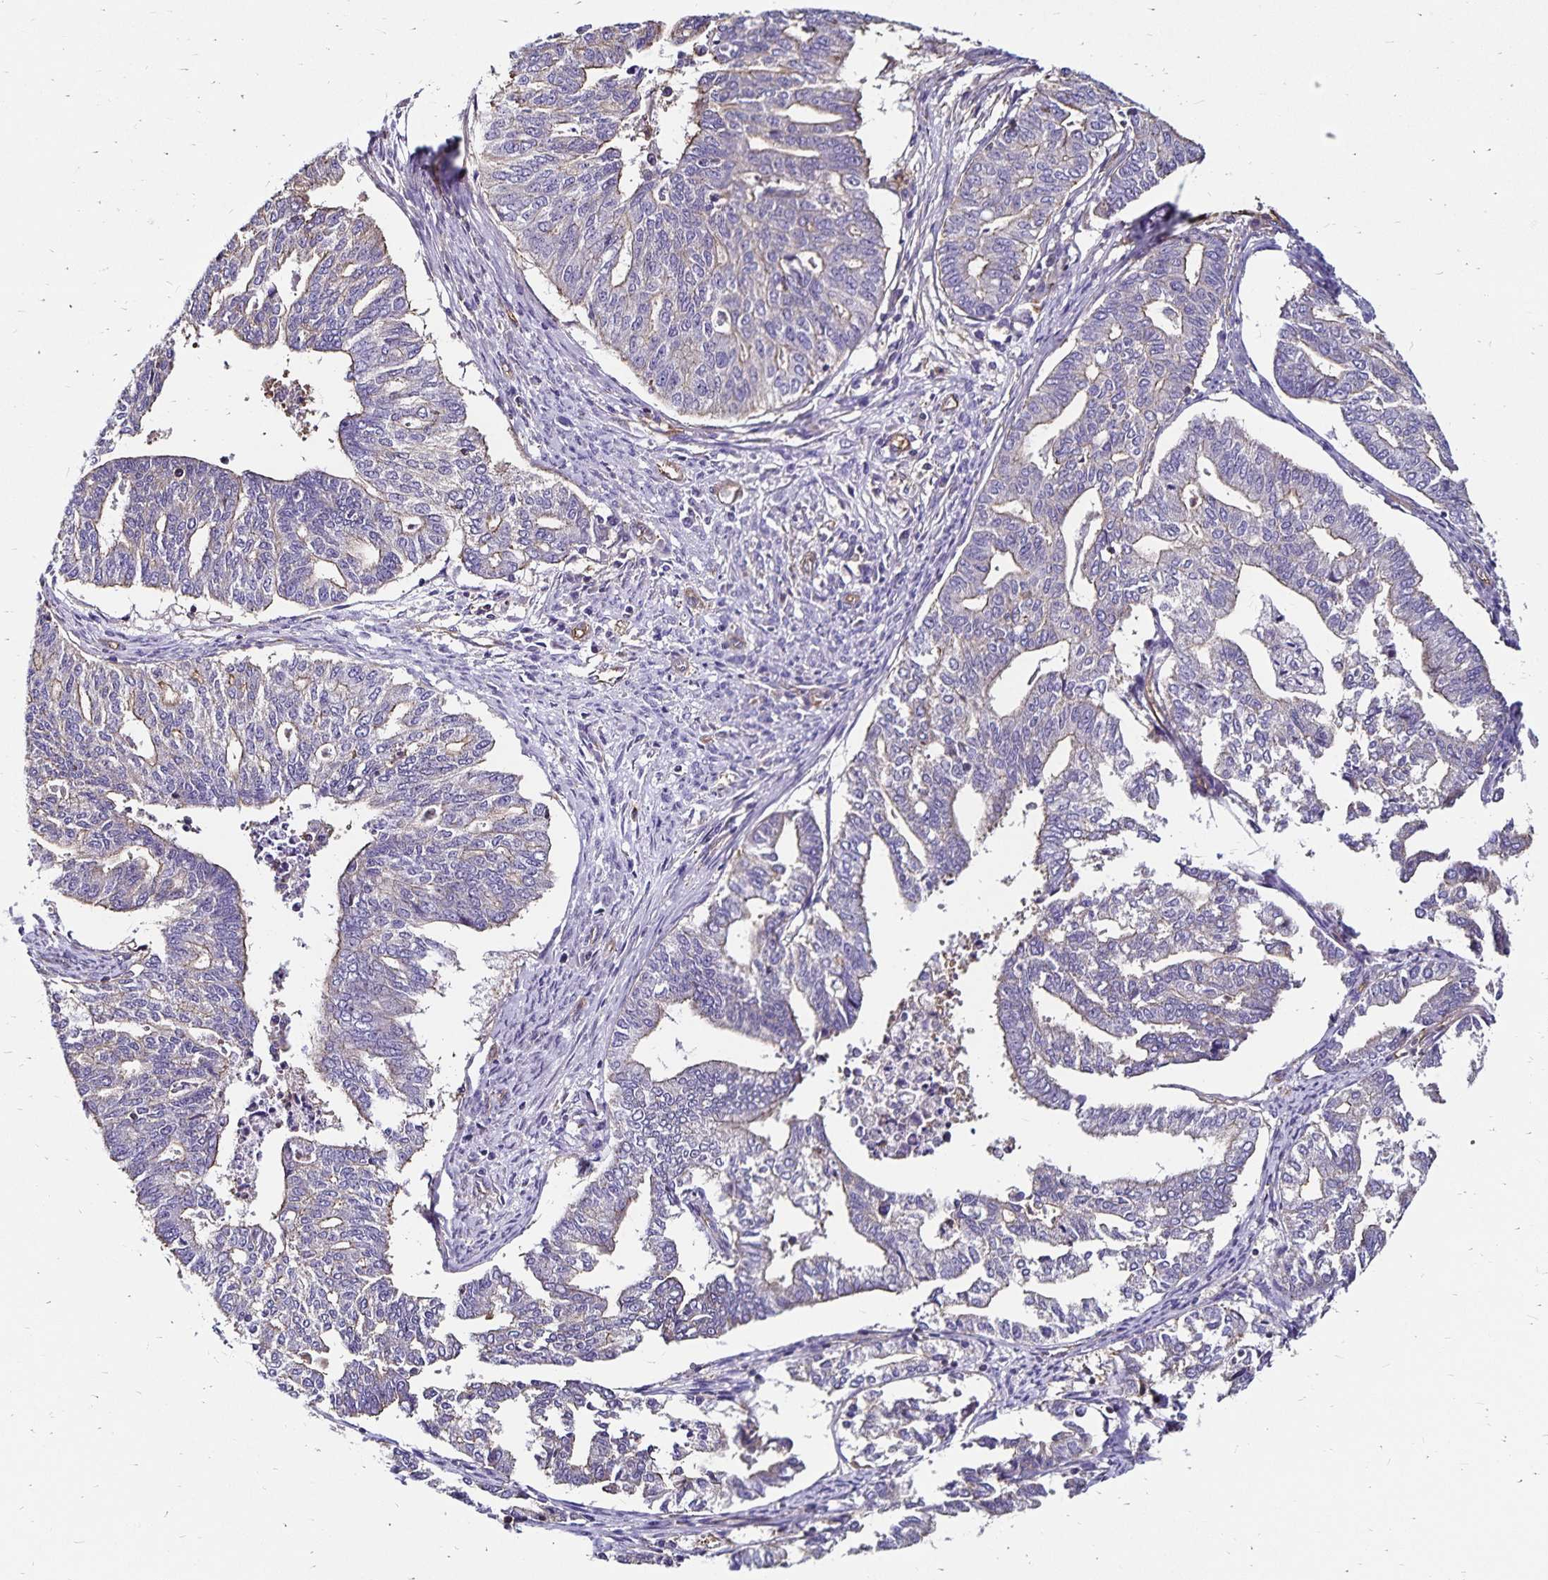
{"staining": {"intensity": "negative", "quantity": "none", "location": "none"}, "tissue": "endometrial cancer", "cell_type": "Tumor cells", "image_type": "cancer", "snomed": [{"axis": "morphology", "description": "Adenocarcinoma, NOS"}, {"axis": "topography", "description": "Endometrium"}], "caption": "Immunohistochemistry of human endometrial adenocarcinoma displays no staining in tumor cells. The staining is performed using DAB brown chromogen with nuclei counter-stained in using hematoxylin.", "gene": "RPRML", "patient": {"sex": "female", "age": 79}}